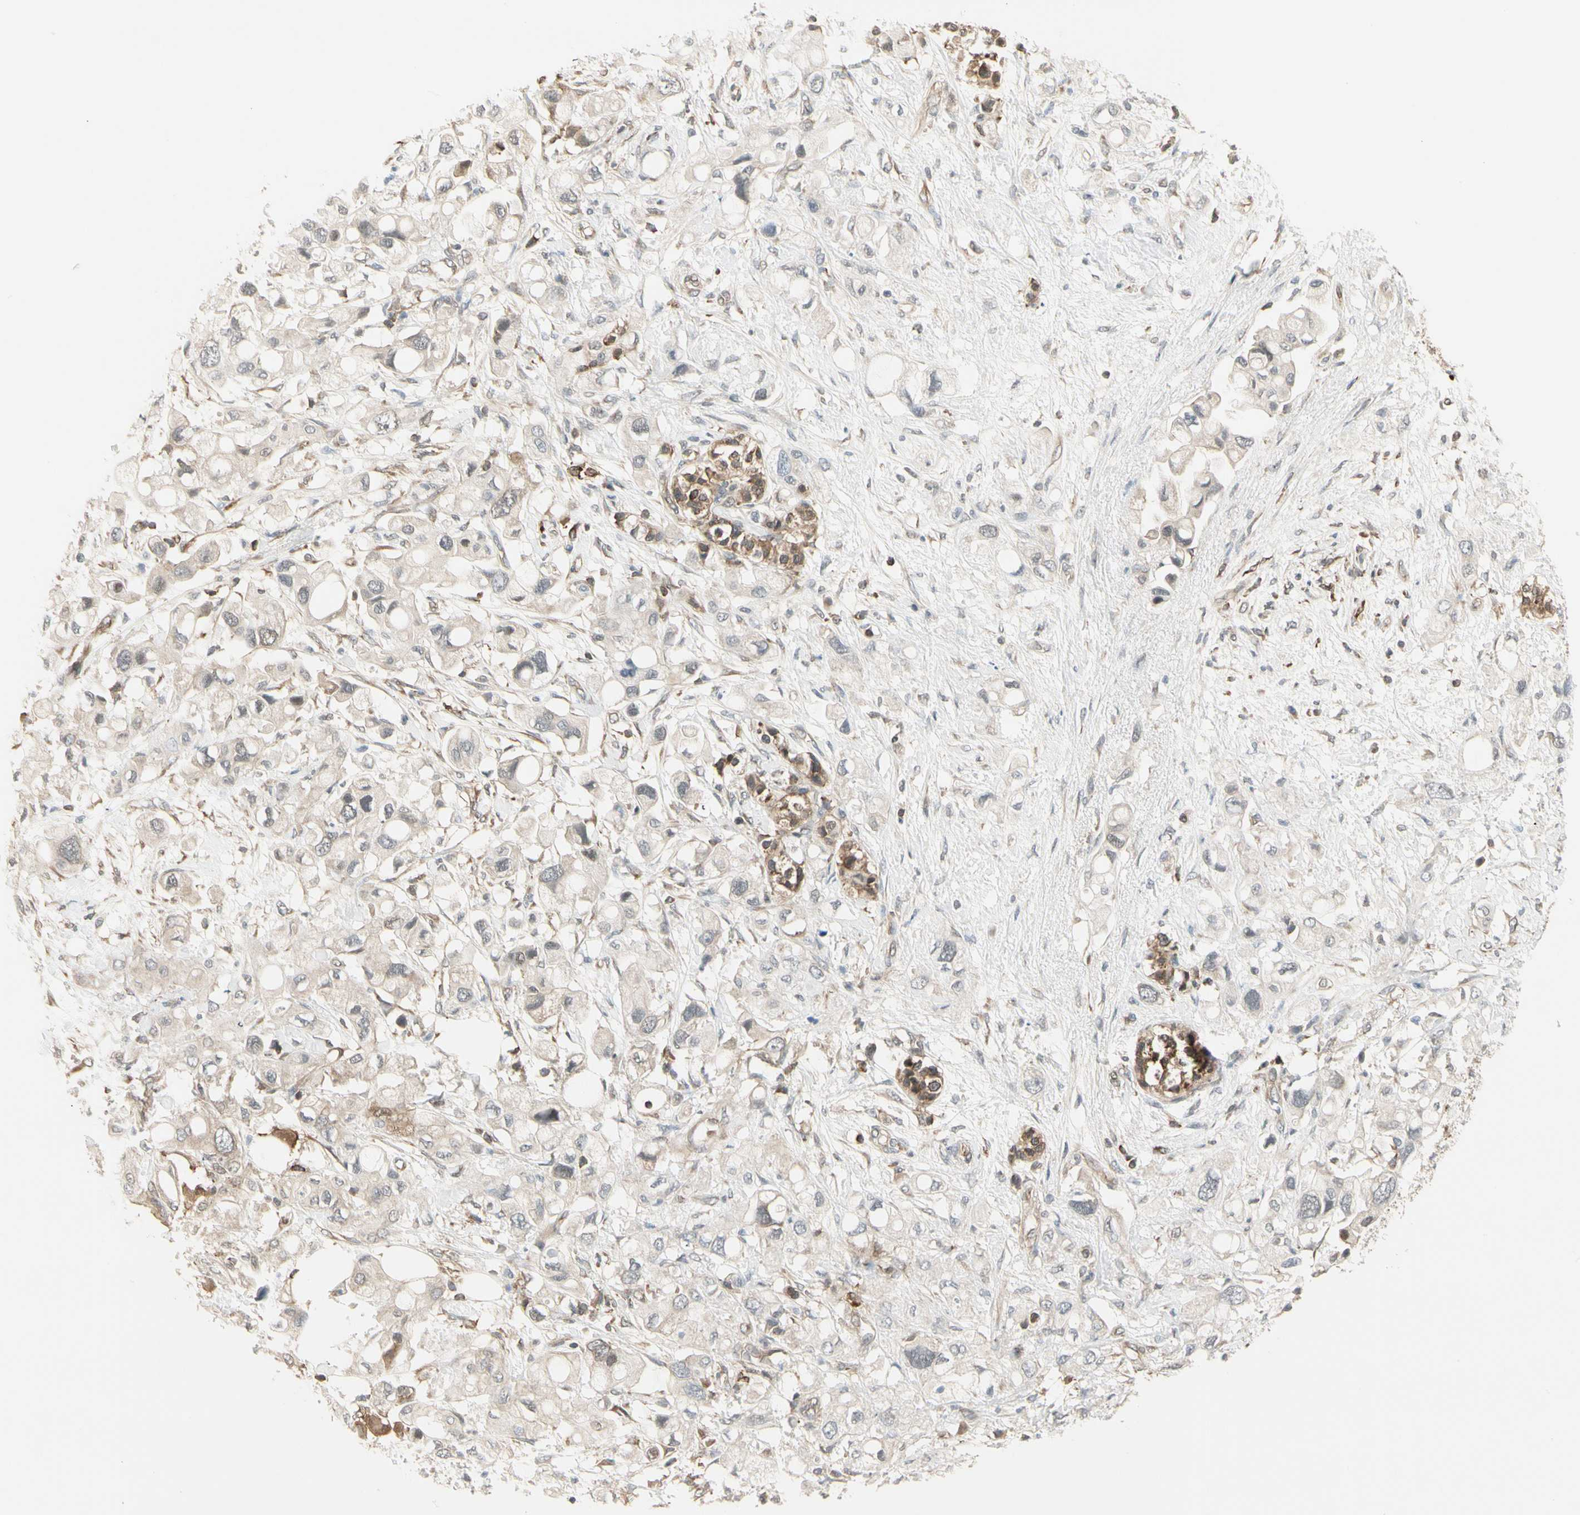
{"staining": {"intensity": "weak", "quantity": "<25%", "location": "cytoplasmic/membranous"}, "tissue": "pancreatic cancer", "cell_type": "Tumor cells", "image_type": "cancer", "snomed": [{"axis": "morphology", "description": "Adenocarcinoma, NOS"}, {"axis": "topography", "description": "Pancreas"}], "caption": "A high-resolution photomicrograph shows IHC staining of pancreatic cancer (adenocarcinoma), which shows no significant positivity in tumor cells.", "gene": "OXSR1", "patient": {"sex": "female", "age": 56}}